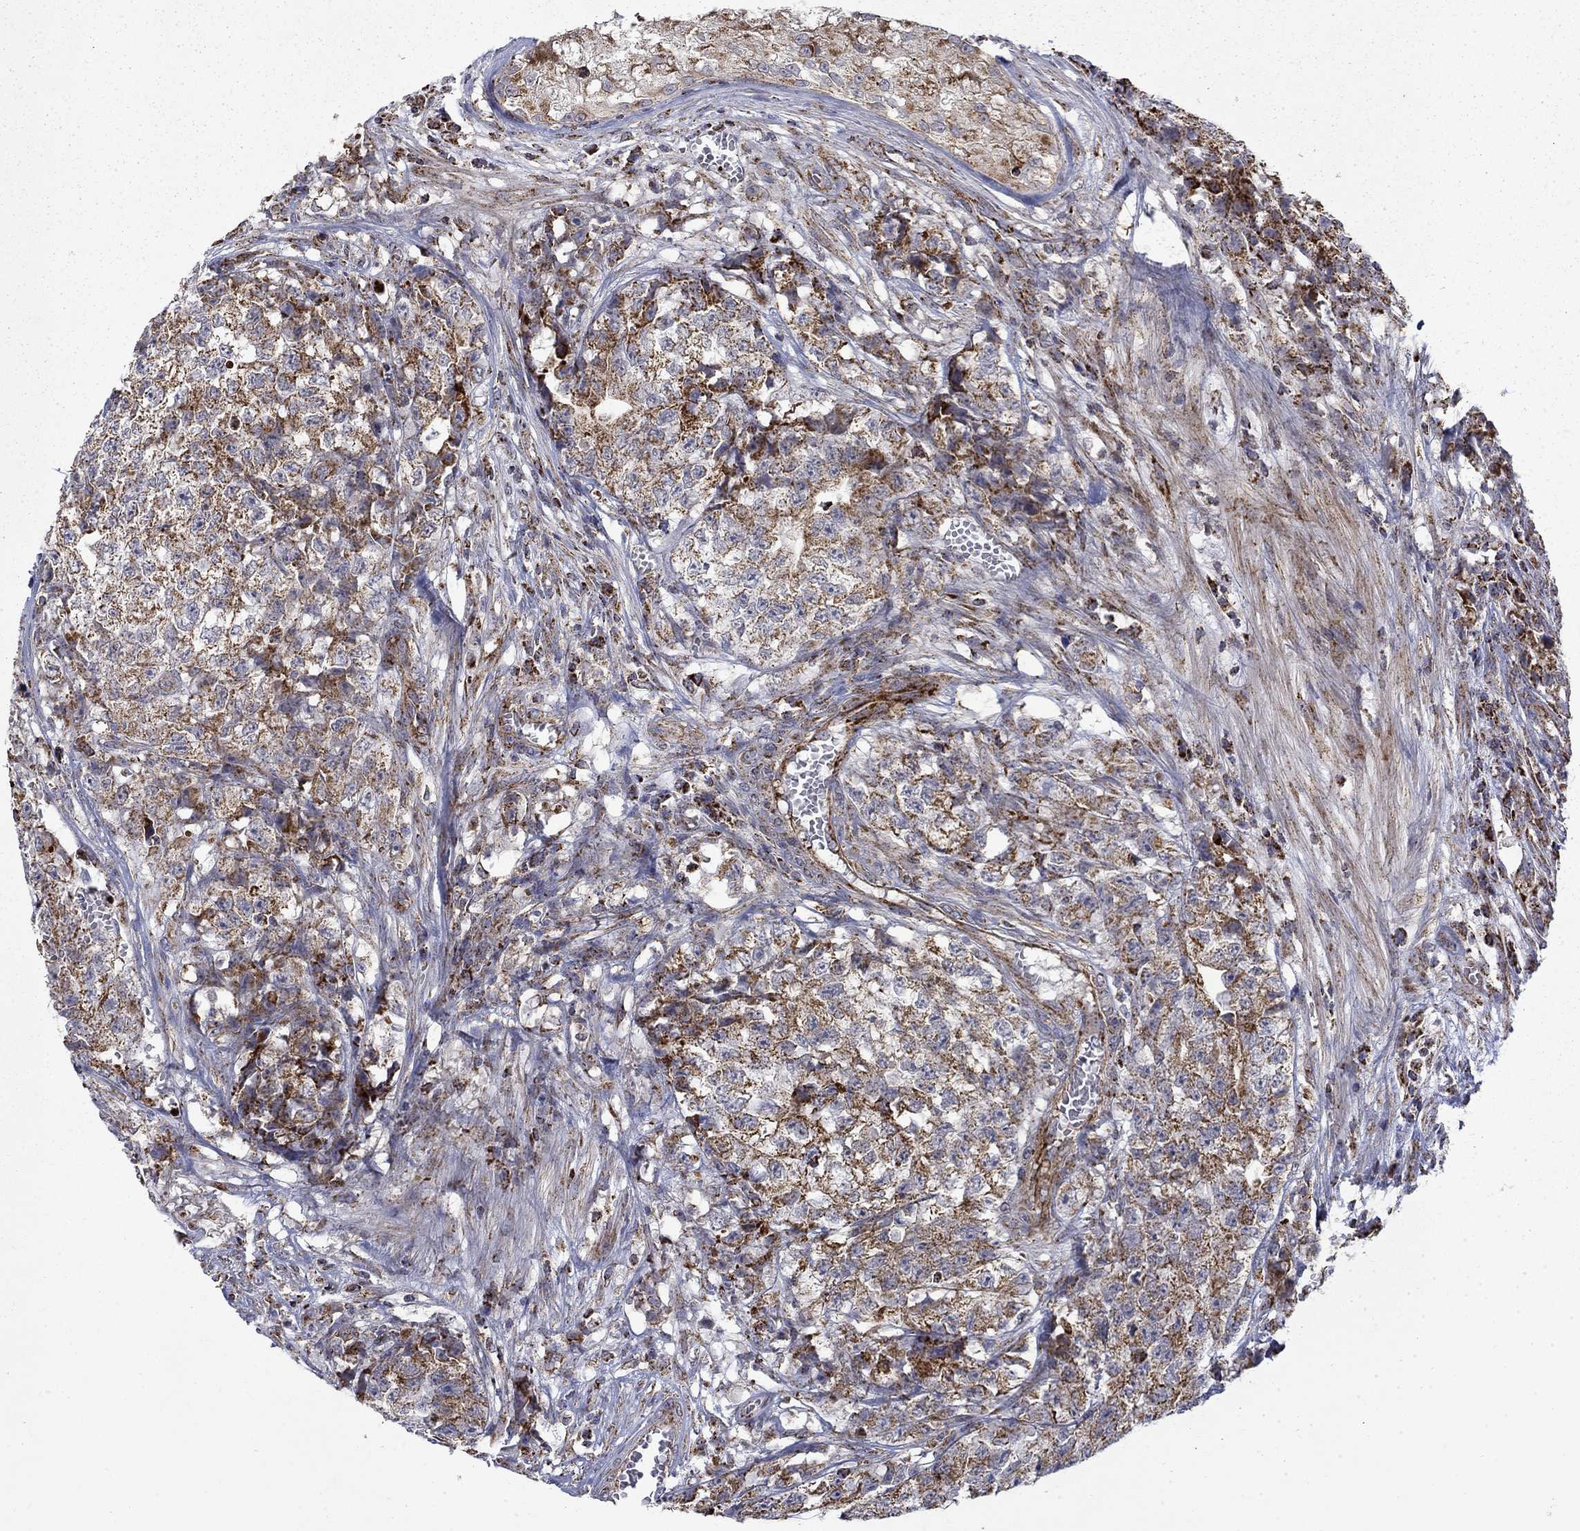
{"staining": {"intensity": "strong", "quantity": "25%-75%", "location": "cytoplasmic/membranous"}, "tissue": "testis cancer", "cell_type": "Tumor cells", "image_type": "cancer", "snomed": [{"axis": "morphology", "description": "Seminoma, NOS"}, {"axis": "morphology", "description": "Carcinoma, Embryonal, NOS"}, {"axis": "topography", "description": "Testis"}], "caption": "Human embryonal carcinoma (testis) stained for a protein (brown) reveals strong cytoplasmic/membranous positive positivity in approximately 25%-75% of tumor cells.", "gene": "PCBP3", "patient": {"sex": "male", "age": 22}}